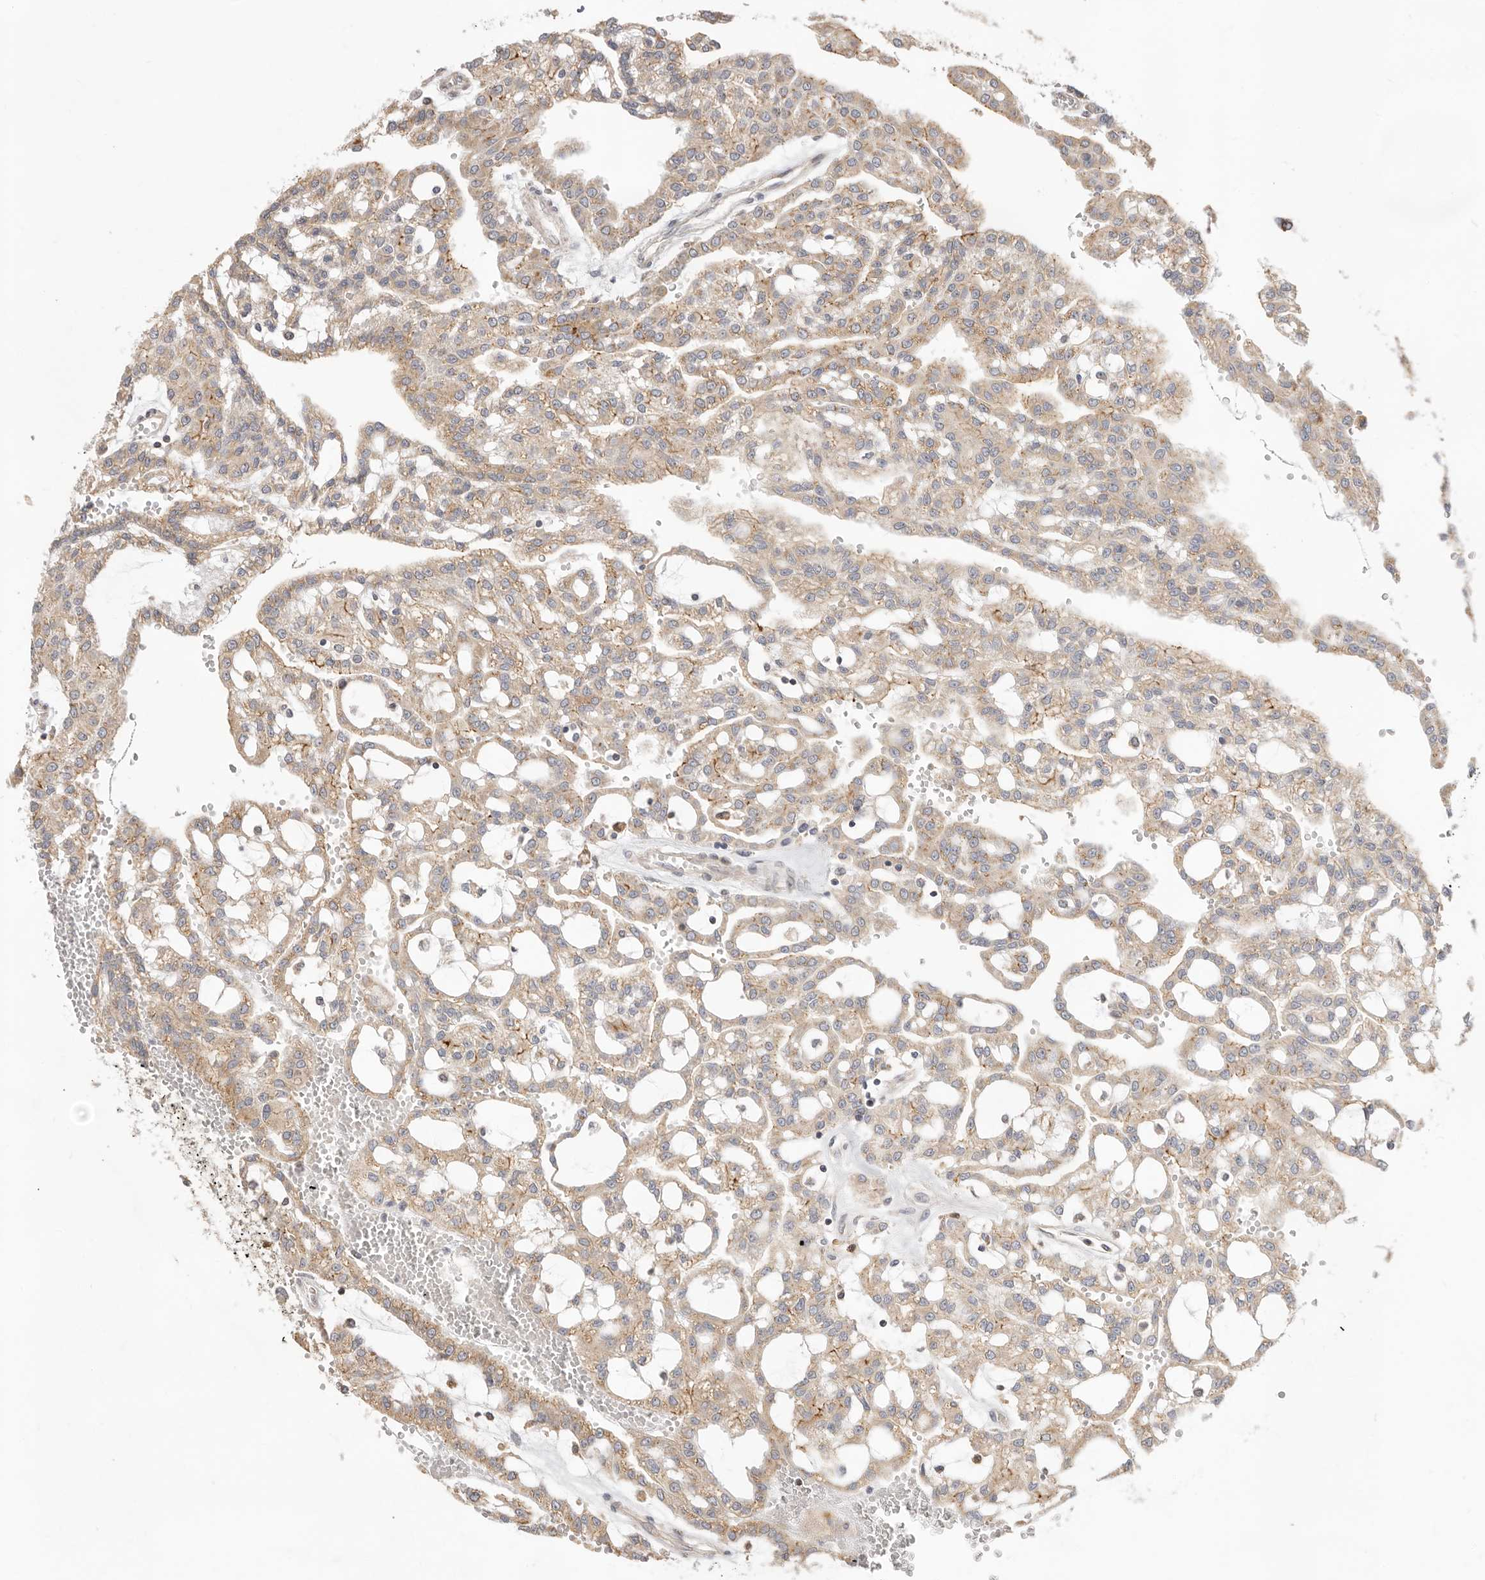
{"staining": {"intensity": "weak", "quantity": ">75%", "location": "cytoplasmic/membranous"}, "tissue": "renal cancer", "cell_type": "Tumor cells", "image_type": "cancer", "snomed": [{"axis": "morphology", "description": "Adenocarcinoma, NOS"}, {"axis": "topography", "description": "Kidney"}], "caption": "A brown stain highlights weak cytoplasmic/membranous expression of a protein in renal adenocarcinoma tumor cells.", "gene": "USH1C", "patient": {"sex": "male", "age": 63}}